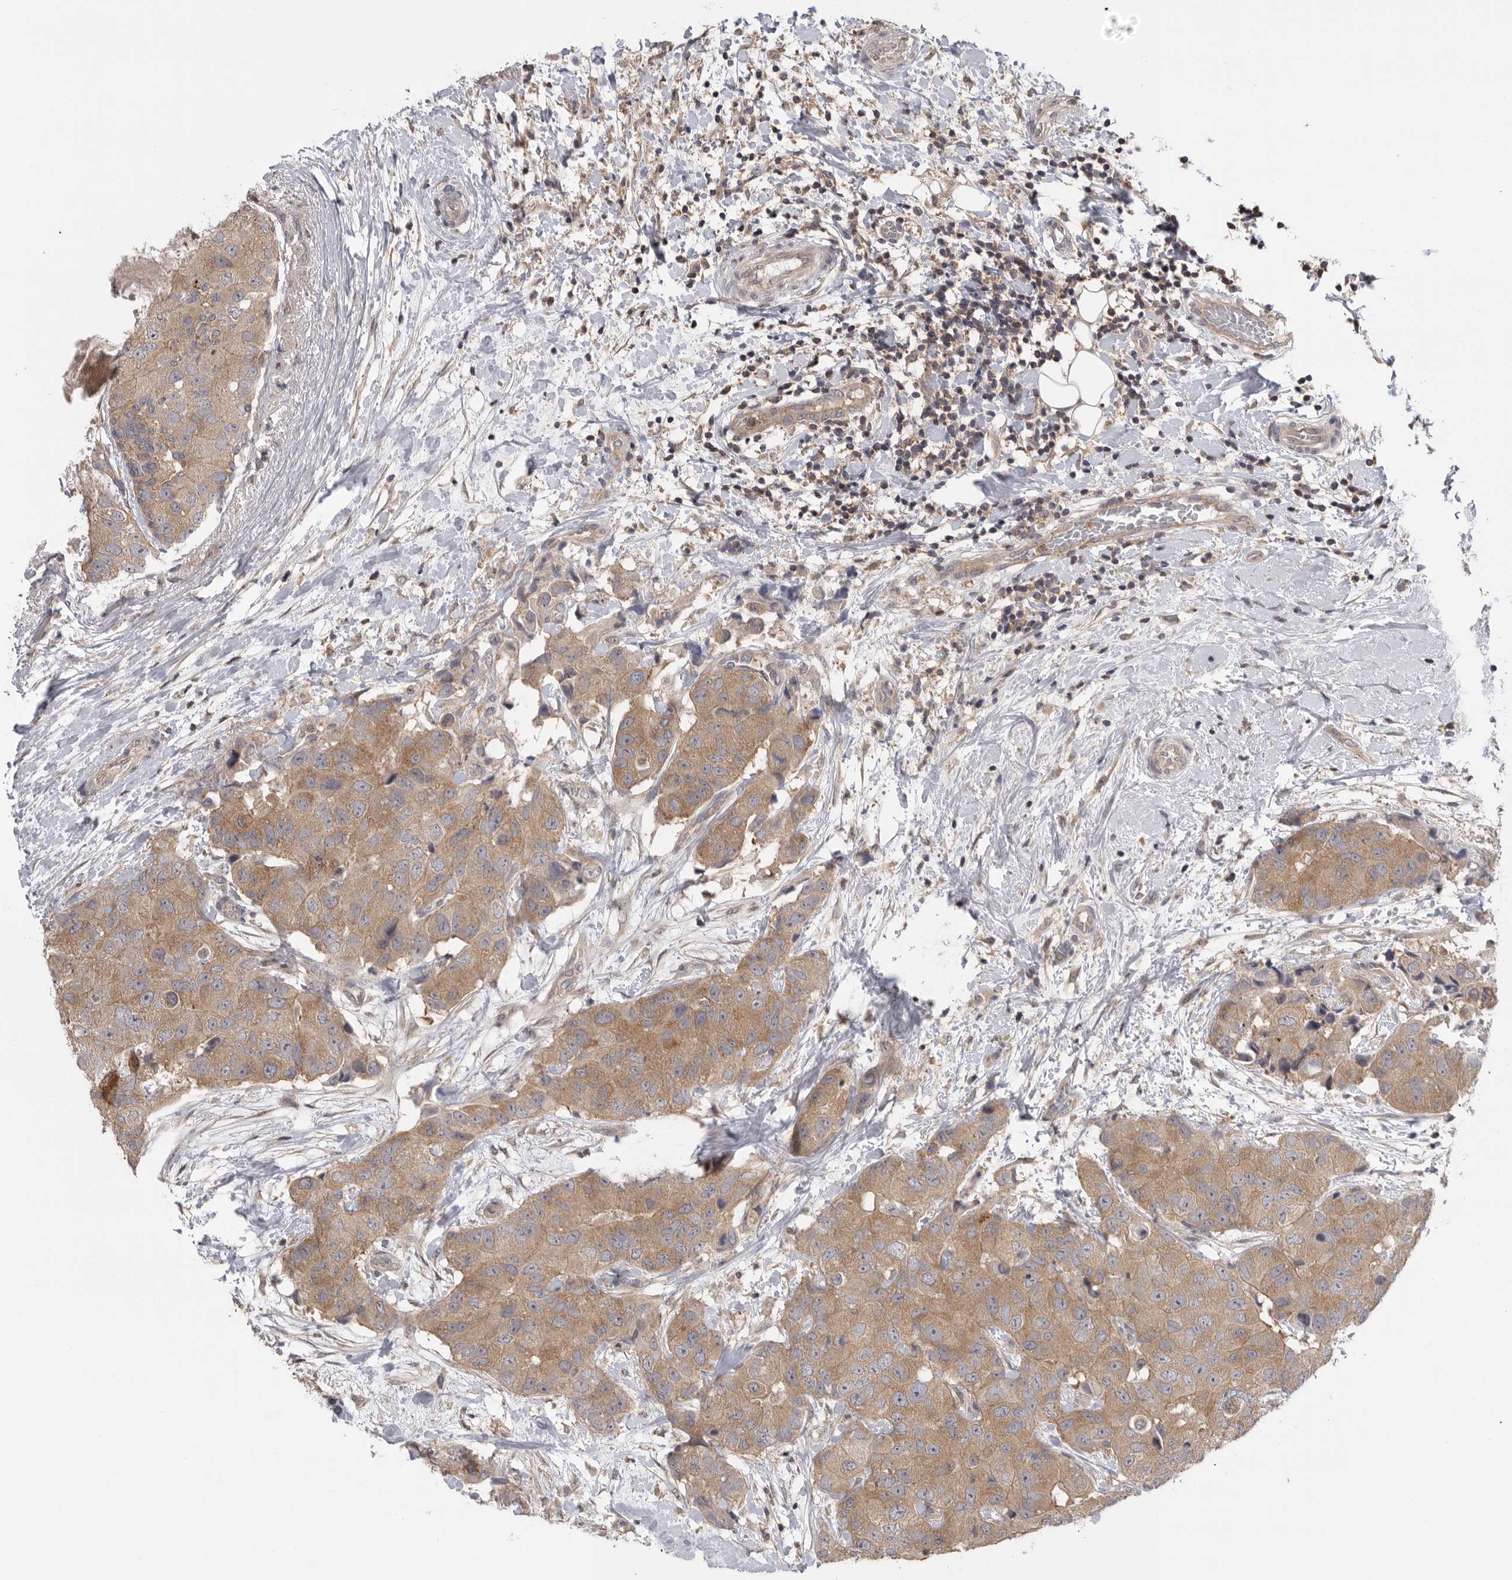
{"staining": {"intensity": "moderate", "quantity": ">75%", "location": "cytoplasmic/membranous"}, "tissue": "breast cancer", "cell_type": "Tumor cells", "image_type": "cancer", "snomed": [{"axis": "morphology", "description": "Duct carcinoma"}, {"axis": "topography", "description": "Breast"}], "caption": "Breast cancer (invasive ductal carcinoma) was stained to show a protein in brown. There is medium levels of moderate cytoplasmic/membranous expression in about >75% of tumor cells.", "gene": "KLK5", "patient": {"sex": "female", "age": 62}}